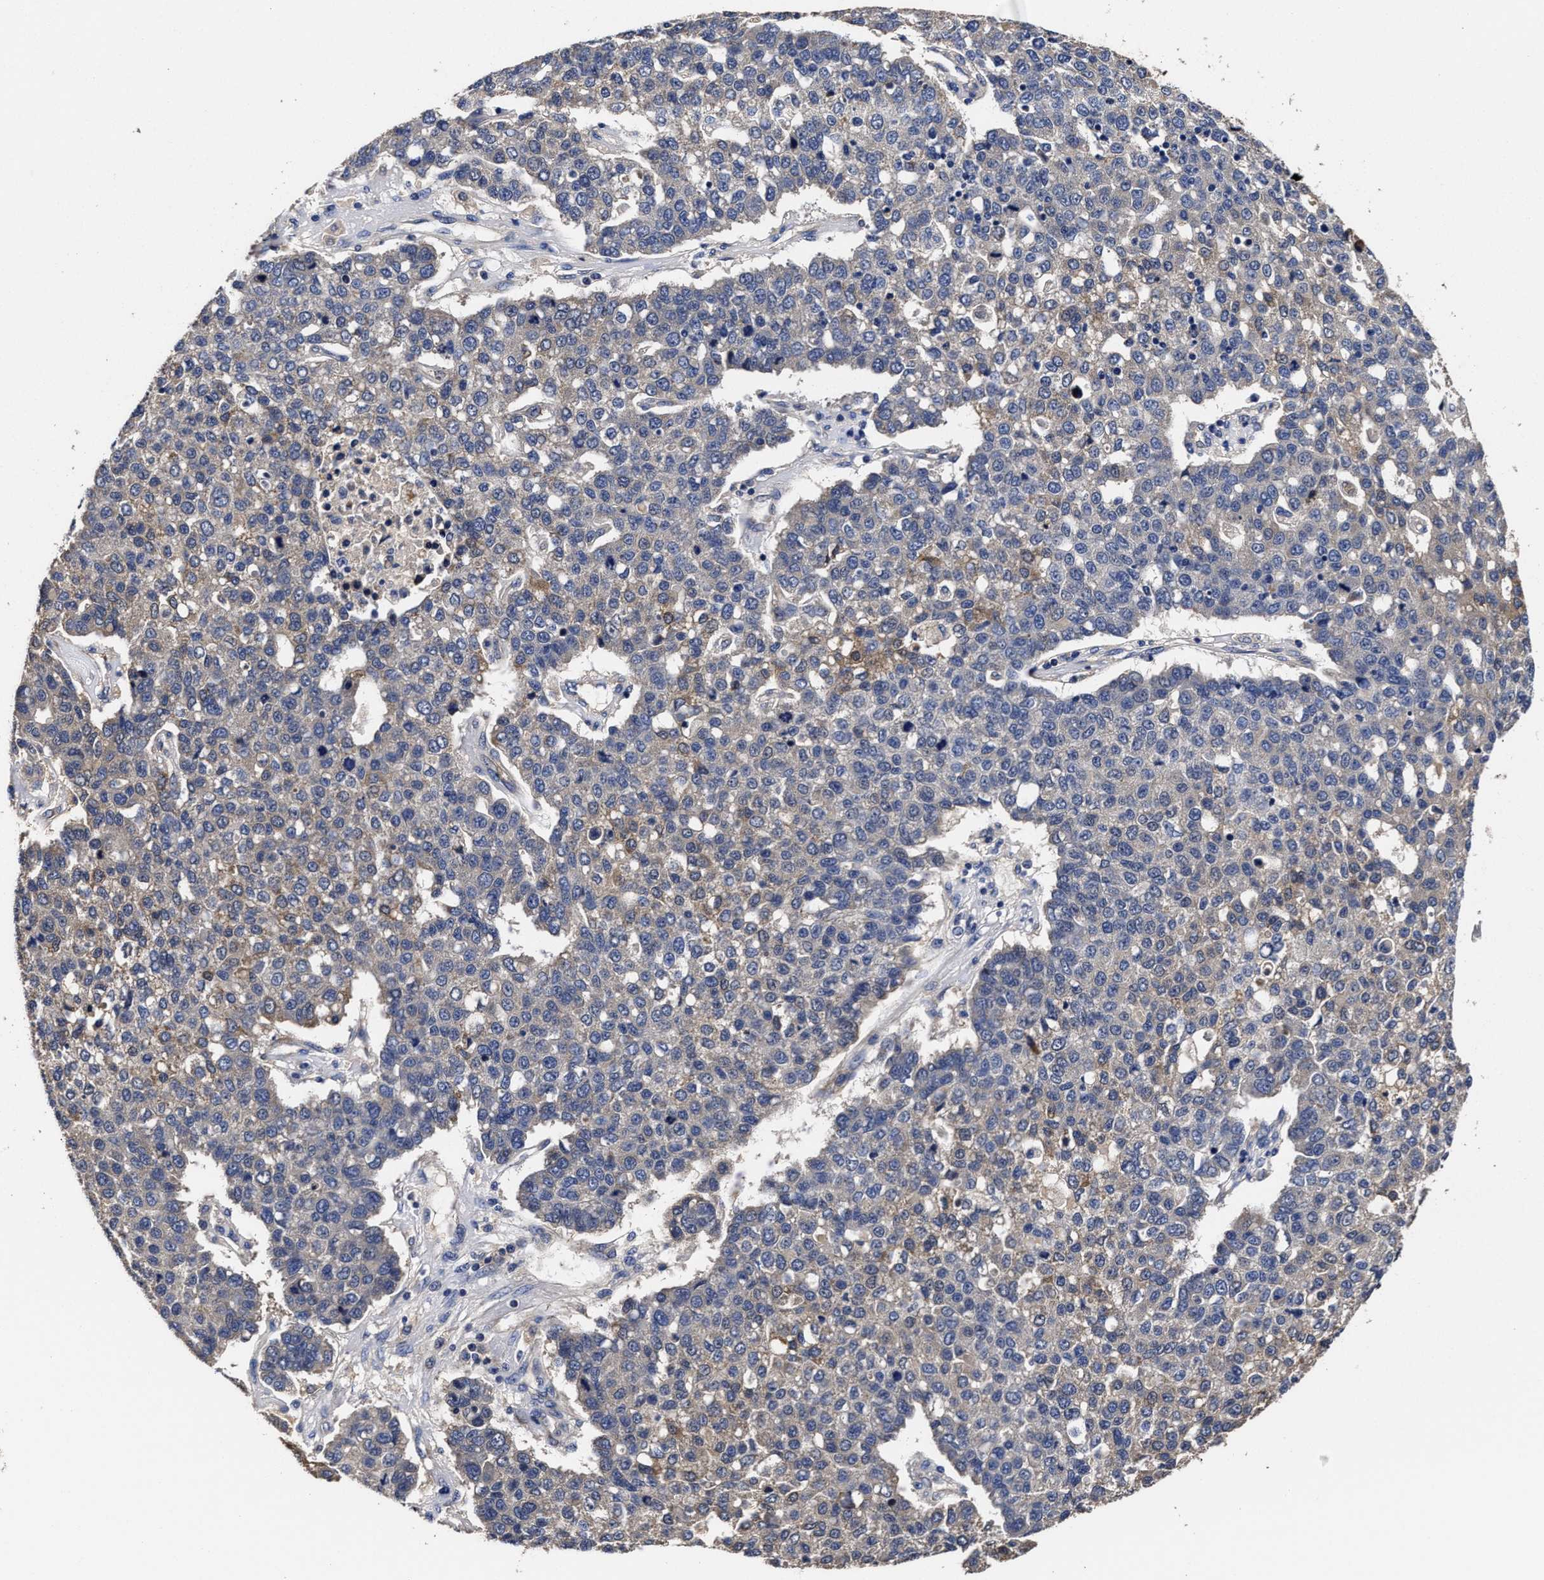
{"staining": {"intensity": "weak", "quantity": "25%-75%", "location": "cytoplasmic/membranous"}, "tissue": "pancreatic cancer", "cell_type": "Tumor cells", "image_type": "cancer", "snomed": [{"axis": "morphology", "description": "Adenocarcinoma, NOS"}, {"axis": "topography", "description": "Pancreas"}], "caption": "Tumor cells exhibit weak cytoplasmic/membranous positivity in approximately 25%-75% of cells in pancreatic cancer.", "gene": "SOCS5", "patient": {"sex": "female", "age": 61}}